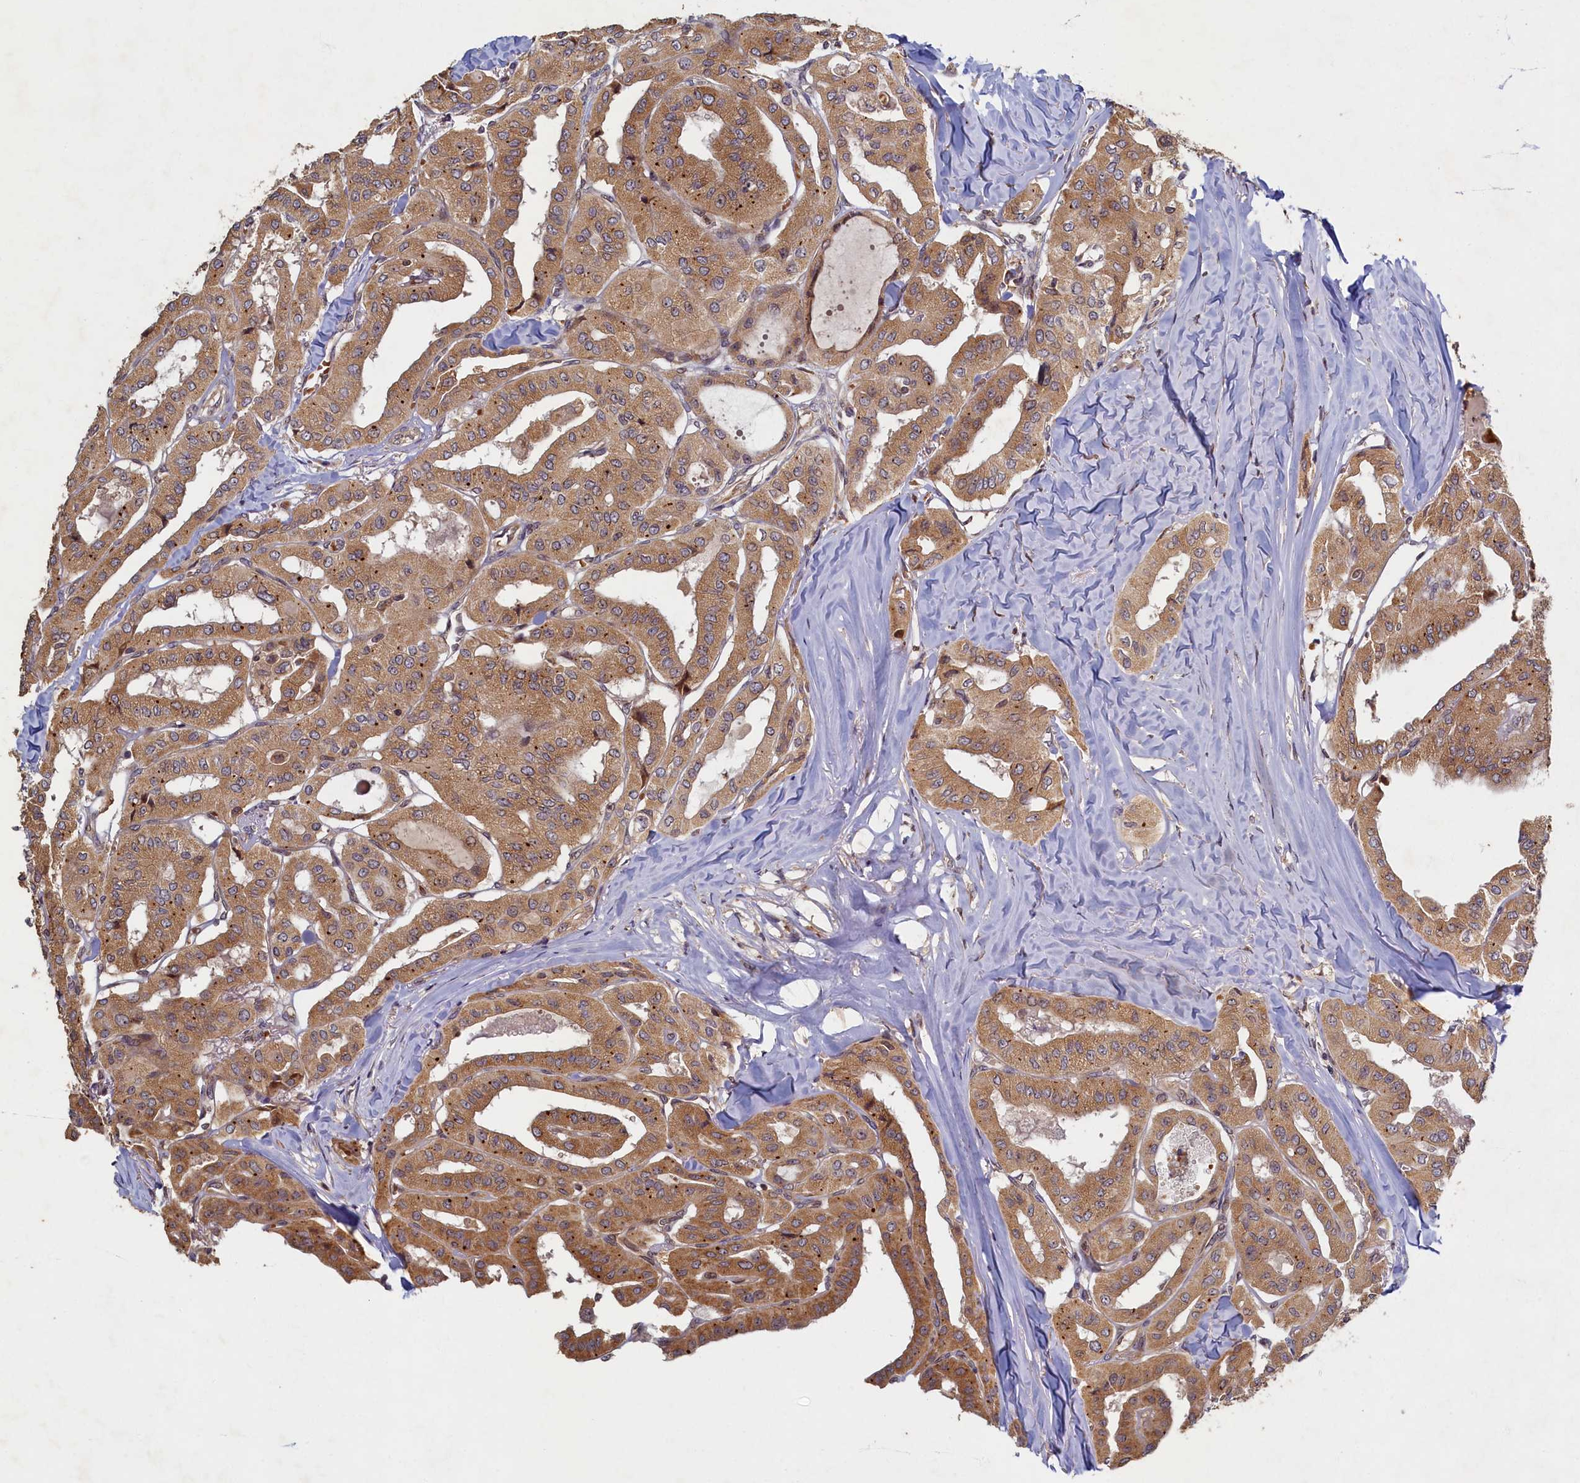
{"staining": {"intensity": "moderate", "quantity": ">75%", "location": "cytoplasmic/membranous"}, "tissue": "thyroid cancer", "cell_type": "Tumor cells", "image_type": "cancer", "snomed": [{"axis": "morphology", "description": "Papillary adenocarcinoma, NOS"}, {"axis": "topography", "description": "Thyroid gland"}], "caption": "IHC (DAB (3,3'-diaminobenzidine)) staining of human thyroid cancer (papillary adenocarcinoma) displays moderate cytoplasmic/membranous protein positivity in approximately >75% of tumor cells.", "gene": "CEP20", "patient": {"sex": "female", "age": 59}}